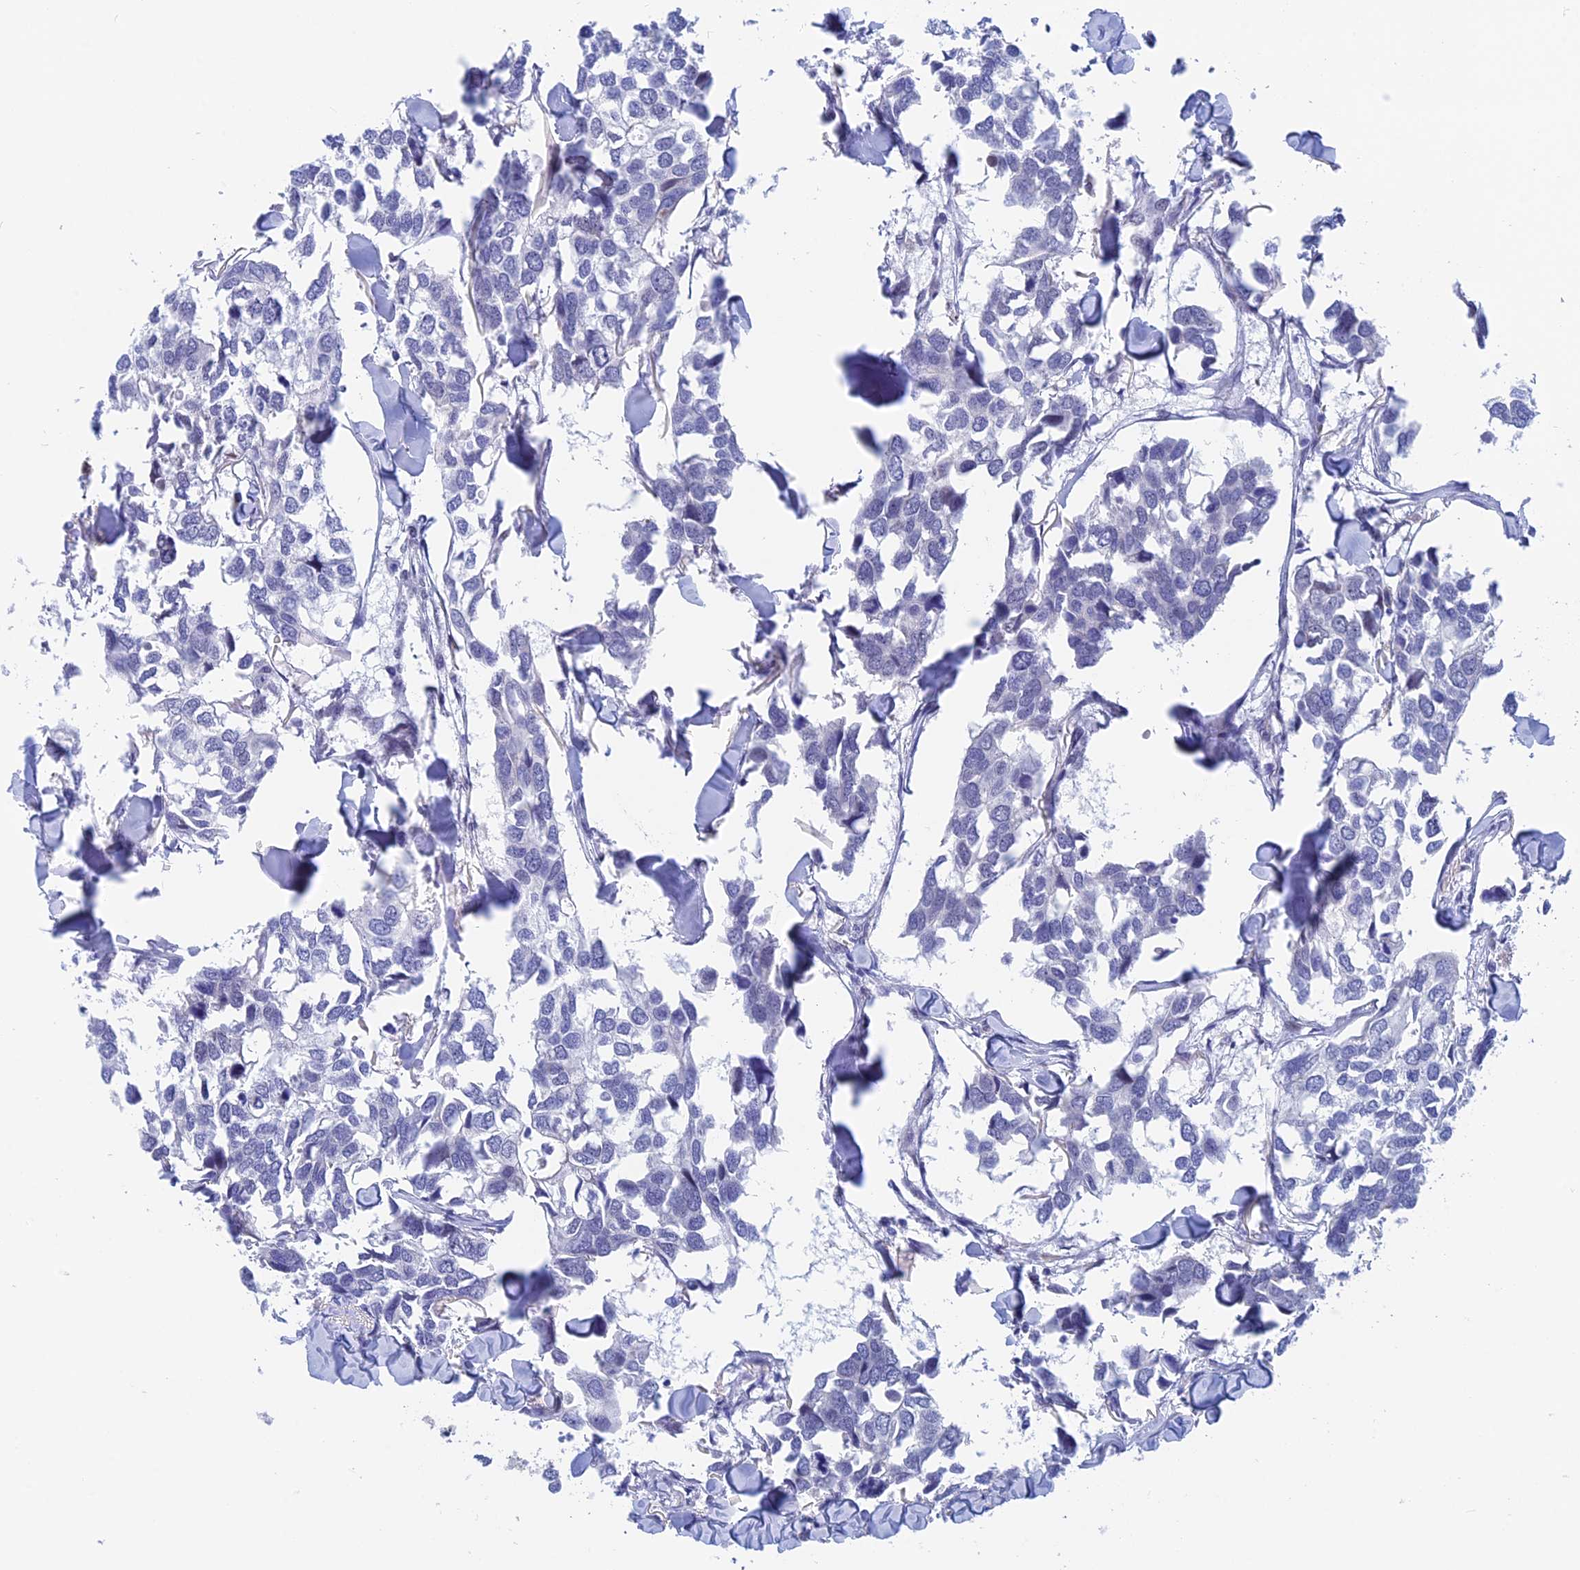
{"staining": {"intensity": "negative", "quantity": "none", "location": "none"}, "tissue": "breast cancer", "cell_type": "Tumor cells", "image_type": "cancer", "snomed": [{"axis": "morphology", "description": "Duct carcinoma"}, {"axis": "topography", "description": "Breast"}], "caption": "The image reveals no significant expression in tumor cells of breast intraductal carcinoma. Nuclei are stained in blue.", "gene": "WDR83", "patient": {"sex": "female", "age": 83}}